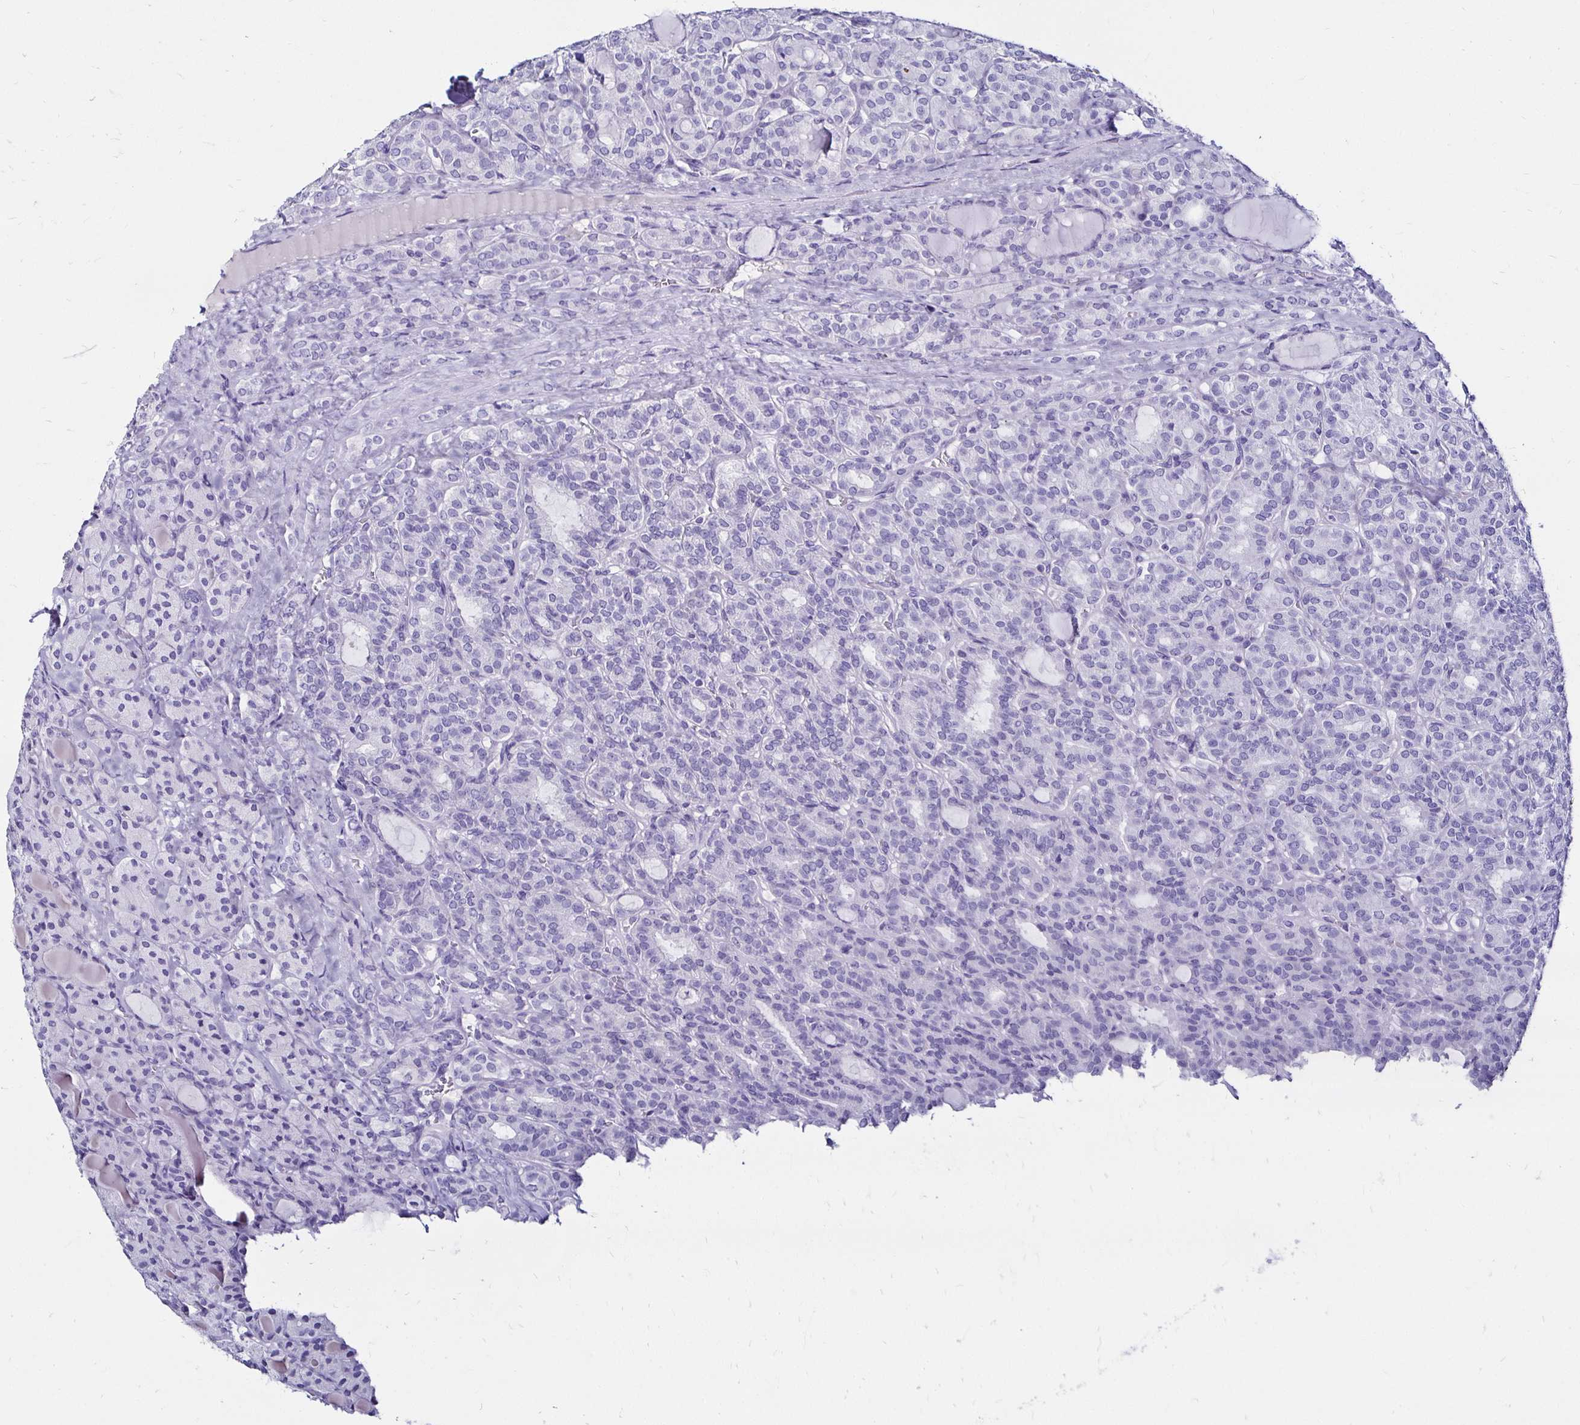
{"staining": {"intensity": "negative", "quantity": "none", "location": "none"}, "tissue": "thyroid cancer", "cell_type": "Tumor cells", "image_type": "cancer", "snomed": [{"axis": "morphology", "description": "Normal tissue, NOS"}, {"axis": "morphology", "description": "Follicular adenoma carcinoma, NOS"}, {"axis": "topography", "description": "Thyroid gland"}], "caption": "The IHC histopathology image has no significant positivity in tumor cells of follicular adenoma carcinoma (thyroid) tissue.", "gene": "KCNT1", "patient": {"sex": "female", "age": 31}}